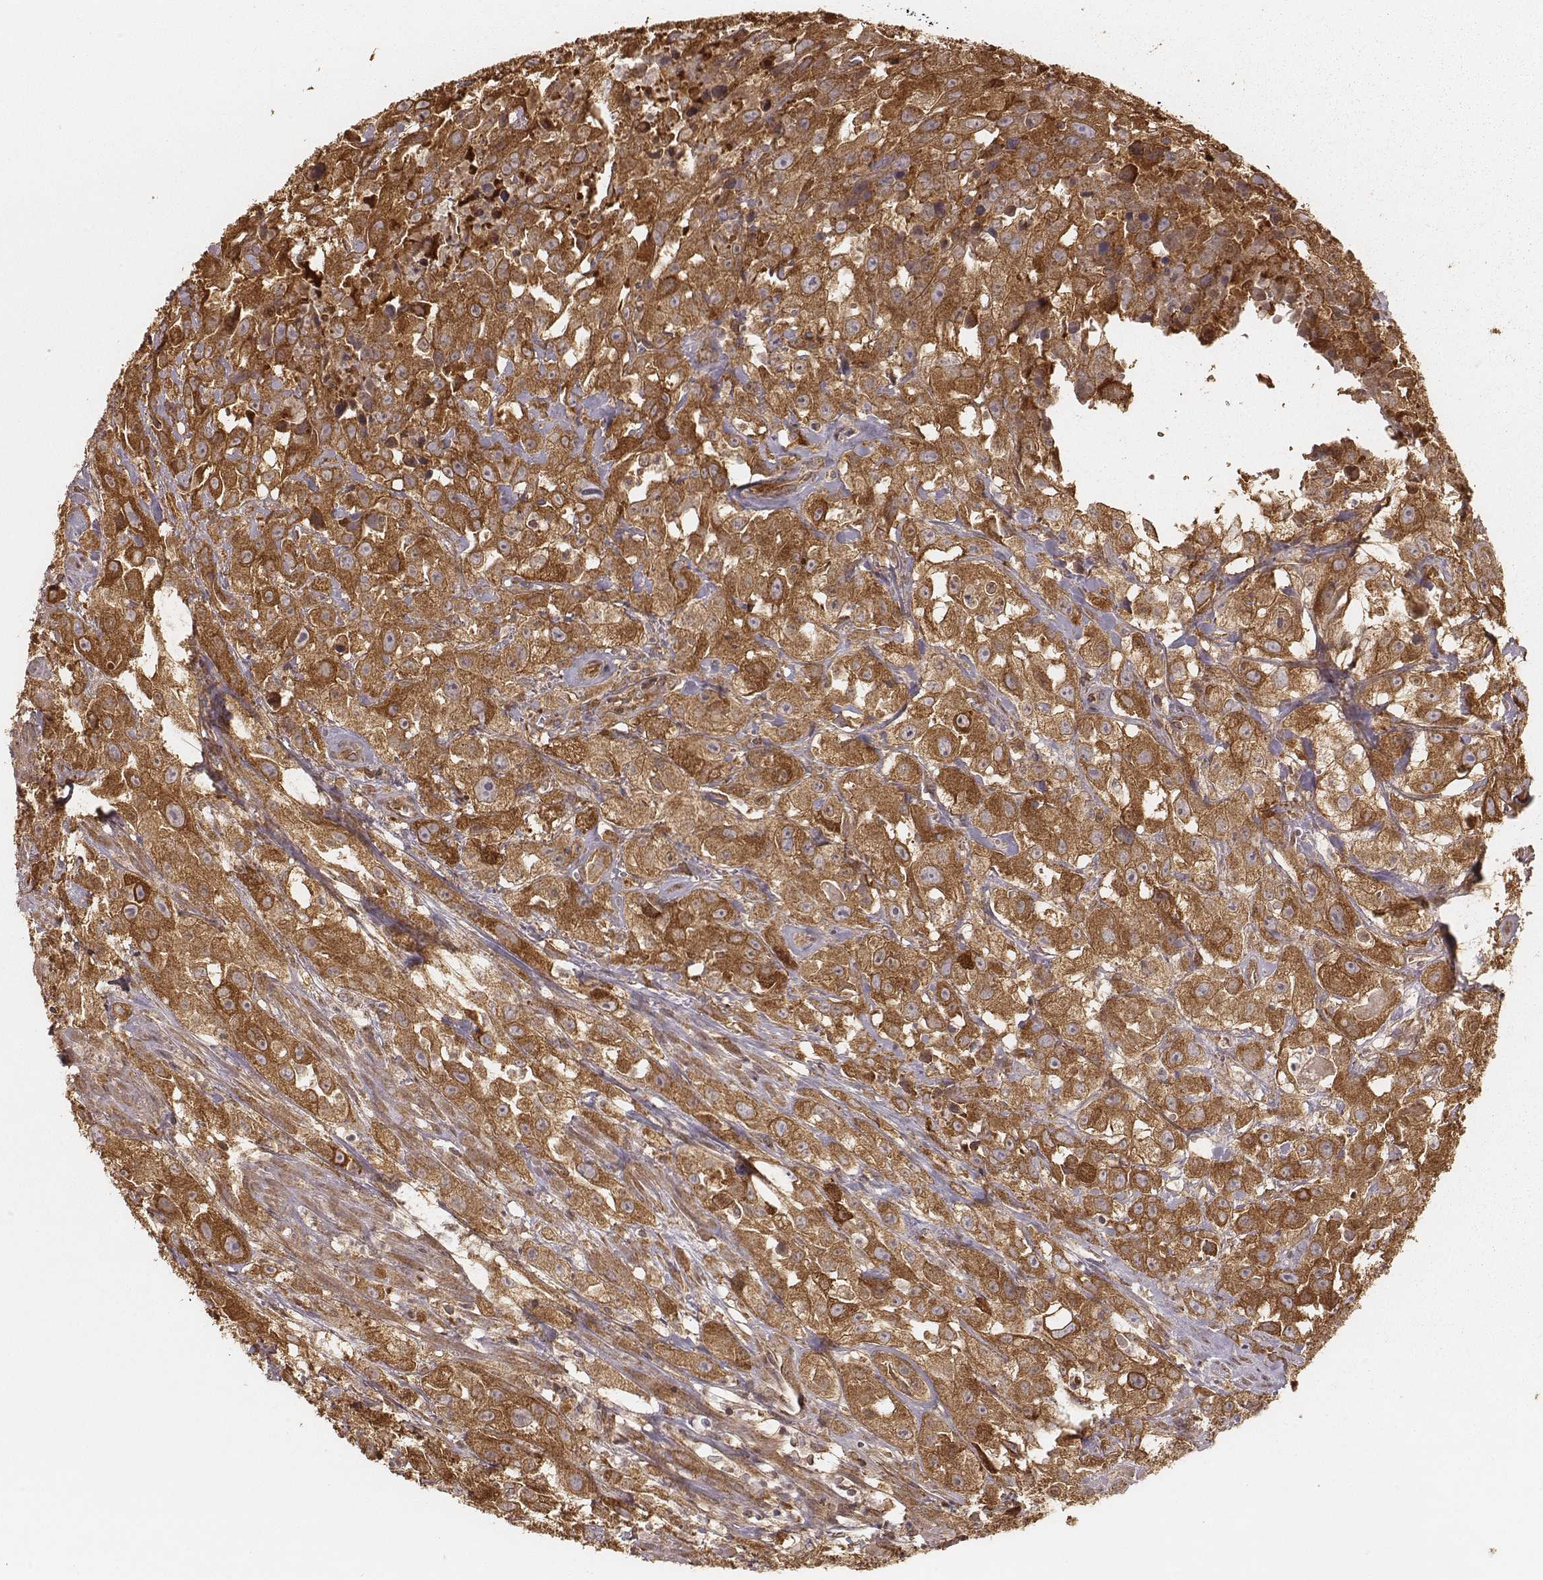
{"staining": {"intensity": "moderate", "quantity": ">75%", "location": "cytoplasmic/membranous"}, "tissue": "urothelial cancer", "cell_type": "Tumor cells", "image_type": "cancer", "snomed": [{"axis": "morphology", "description": "Urothelial carcinoma, High grade"}, {"axis": "topography", "description": "Urinary bladder"}], "caption": "This image displays immunohistochemistry staining of human urothelial cancer, with medium moderate cytoplasmic/membranous positivity in approximately >75% of tumor cells.", "gene": "CARS1", "patient": {"sex": "male", "age": 79}}